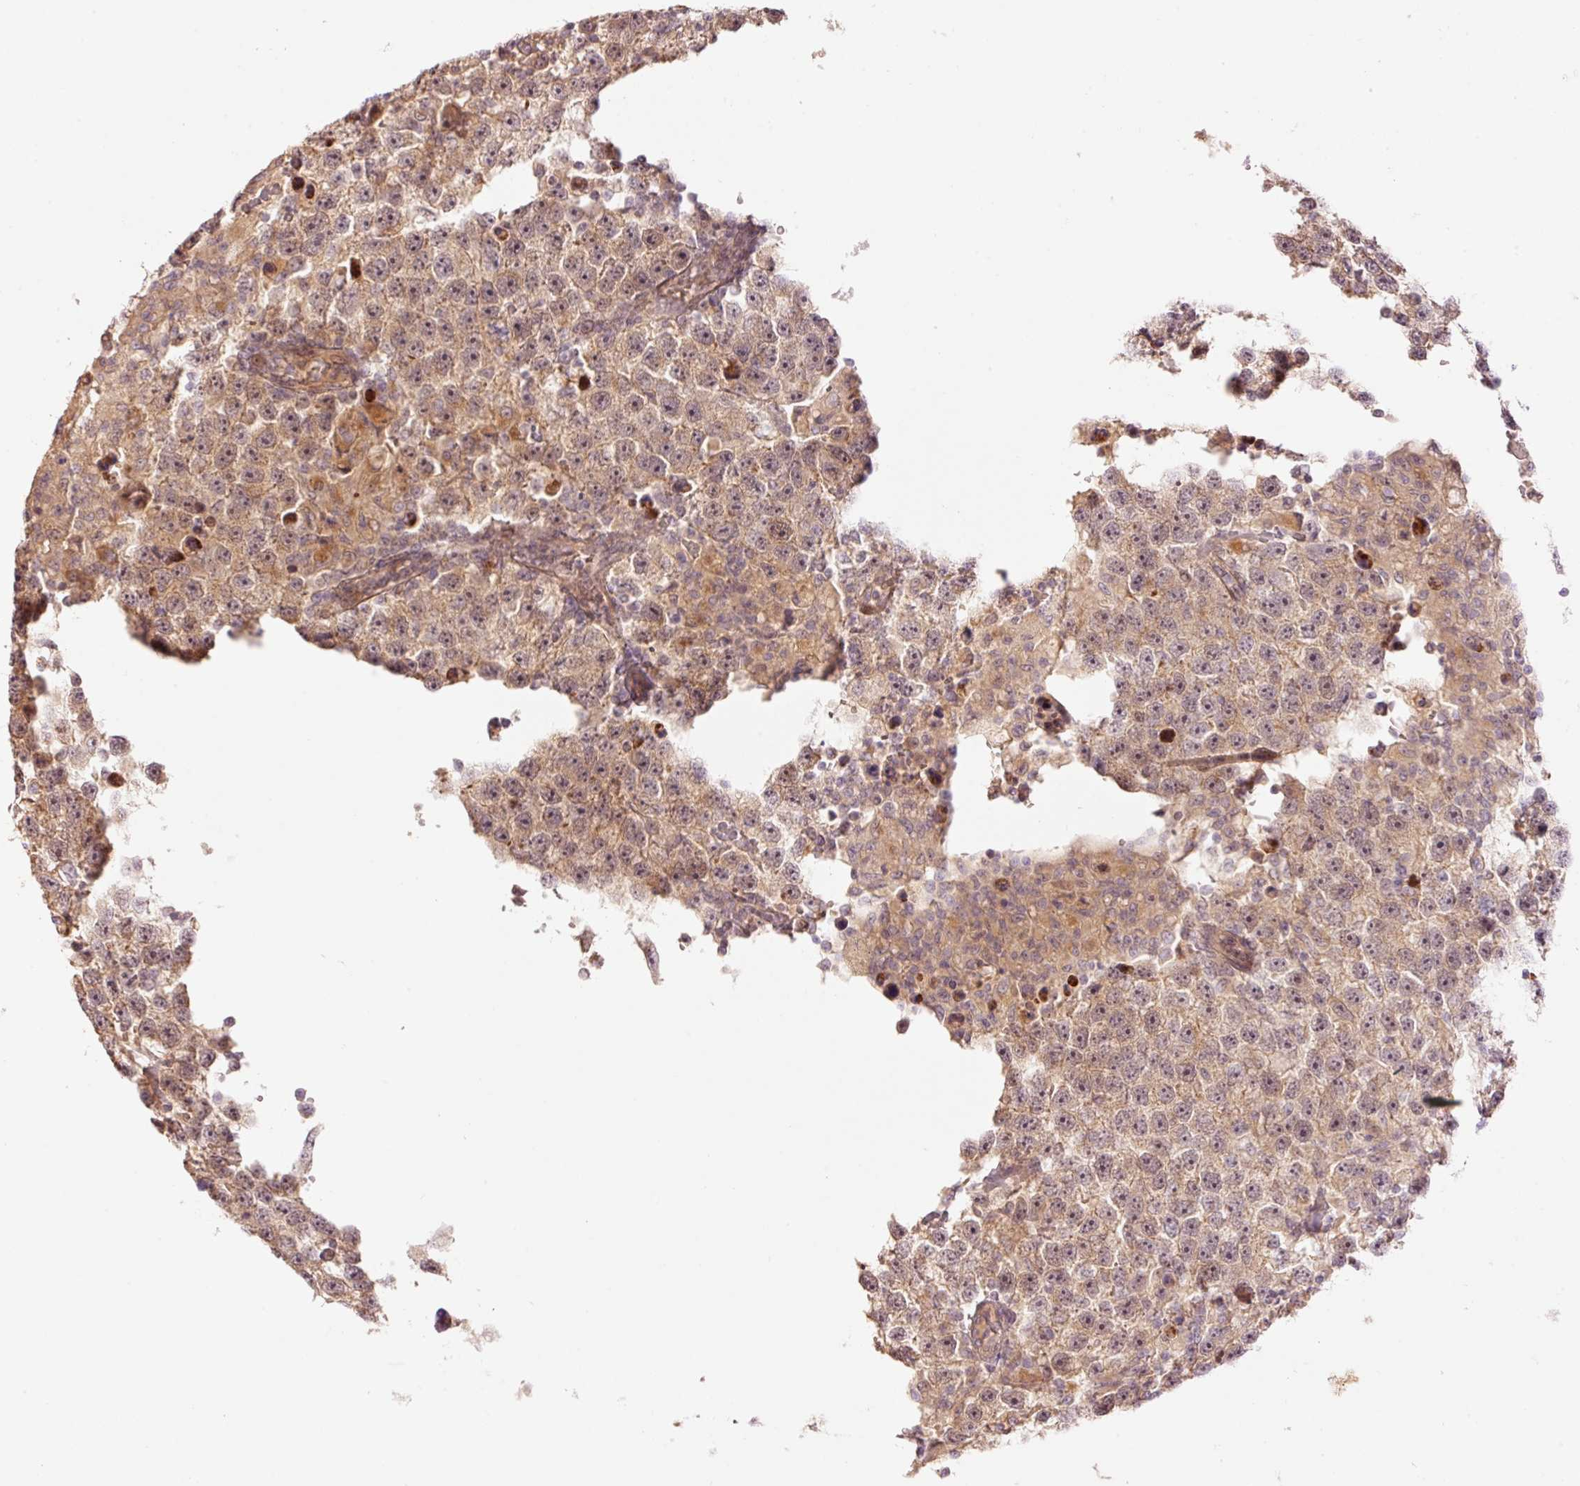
{"staining": {"intensity": "moderate", "quantity": "25%-75%", "location": "cytoplasmic/membranous,nuclear"}, "tissue": "testis cancer", "cell_type": "Tumor cells", "image_type": "cancer", "snomed": [{"axis": "morphology", "description": "Carcinoma, Embryonal, NOS"}, {"axis": "topography", "description": "Testis"}], "caption": "Immunohistochemistry (IHC) photomicrograph of human embryonal carcinoma (testis) stained for a protein (brown), which shows medium levels of moderate cytoplasmic/membranous and nuclear positivity in approximately 25%-75% of tumor cells.", "gene": "SLC29A3", "patient": {"sex": "male", "age": 83}}